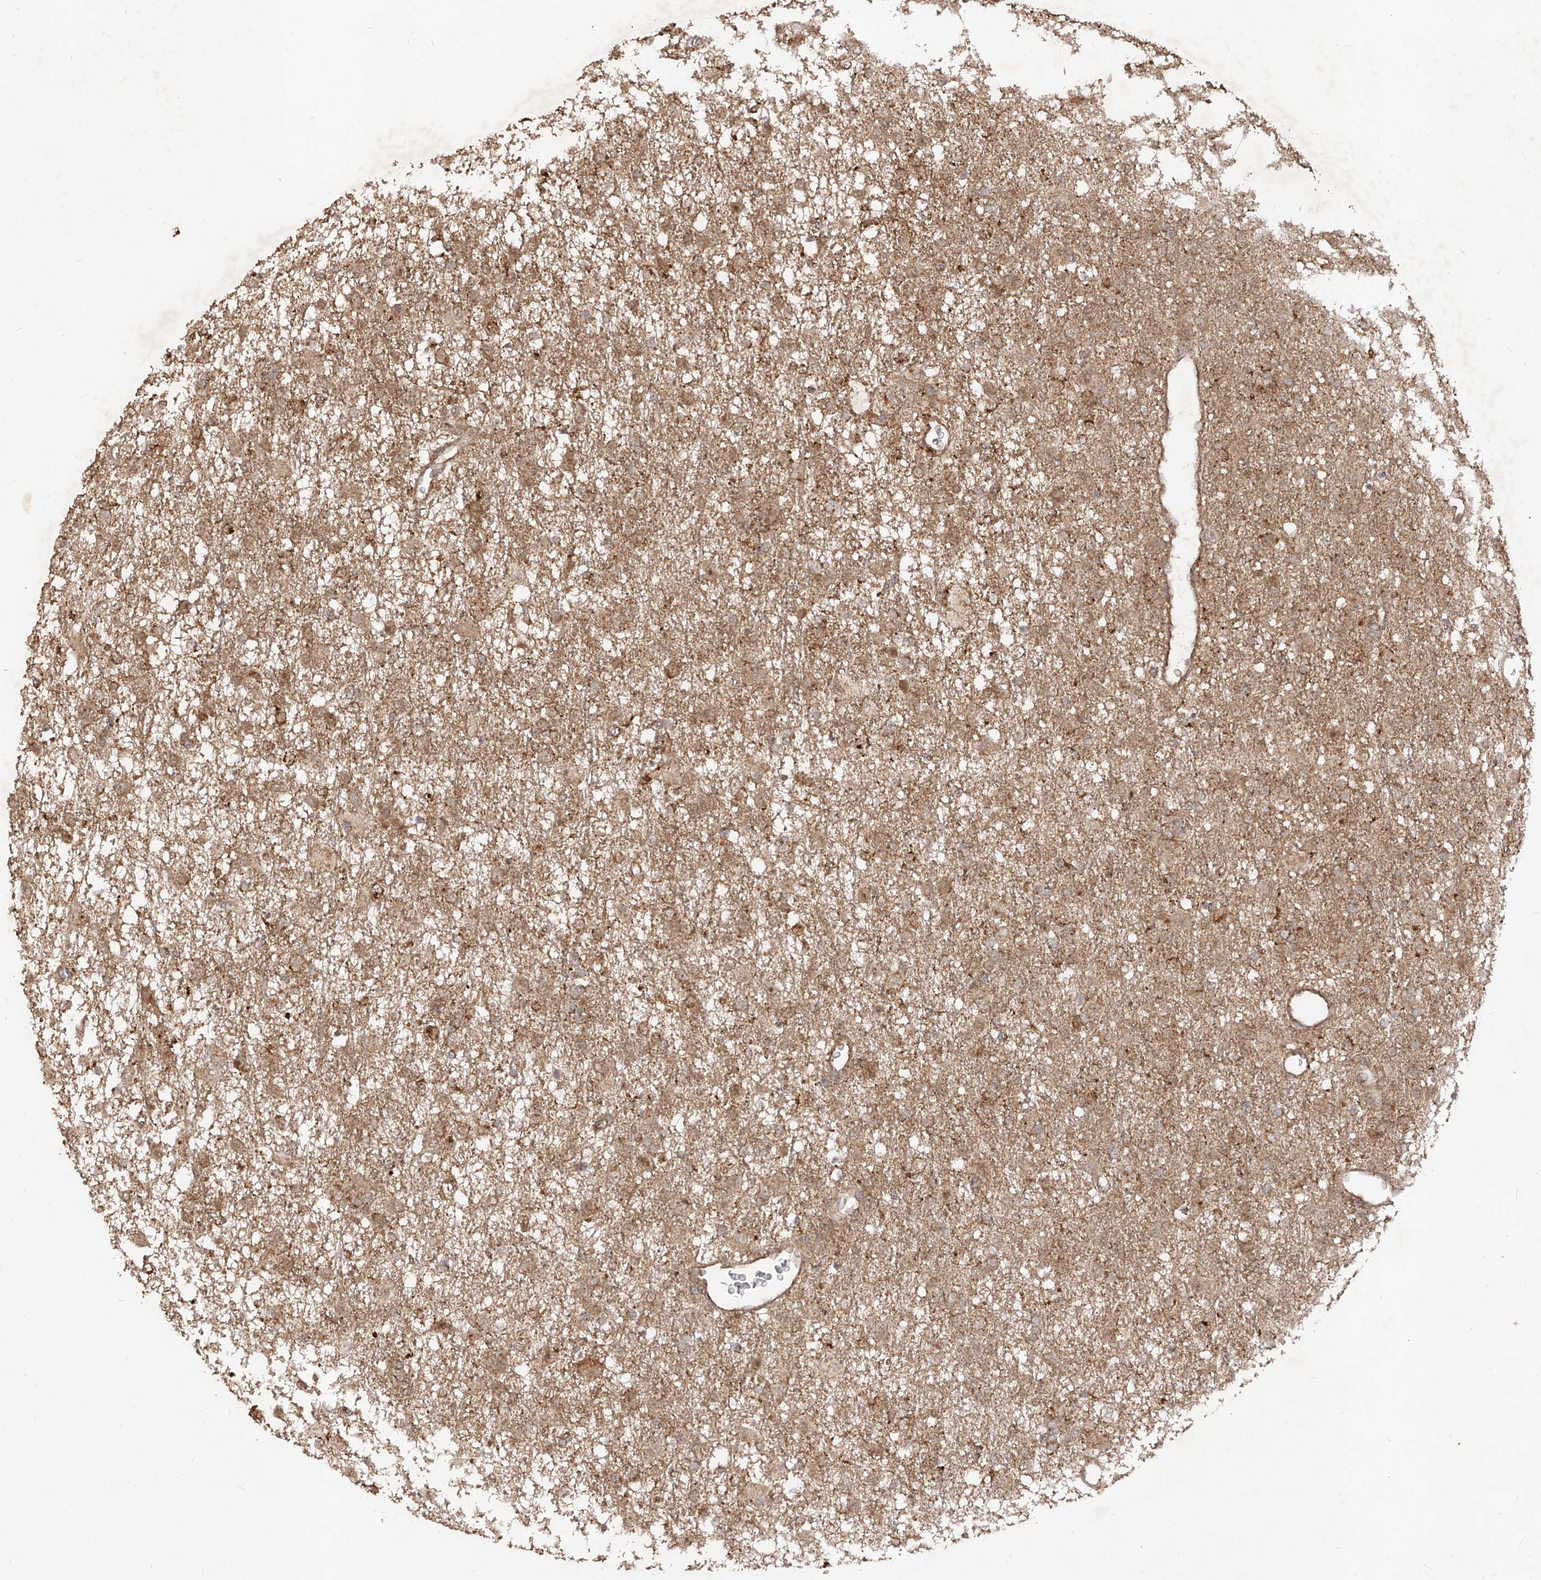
{"staining": {"intensity": "moderate", "quantity": ">75%", "location": "cytoplasmic/membranous"}, "tissue": "glioma", "cell_type": "Tumor cells", "image_type": "cancer", "snomed": [{"axis": "morphology", "description": "Glioma, malignant, Low grade"}, {"axis": "topography", "description": "Brain"}], "caption": "The micrograph exhibits a brown stain indicating the presence of a protein in the cytoplasmic/membranous of tumor cells in malignant low-grade glioma.", "gene": "AIM2", "patient": {"sex": "male", "age": 65}}